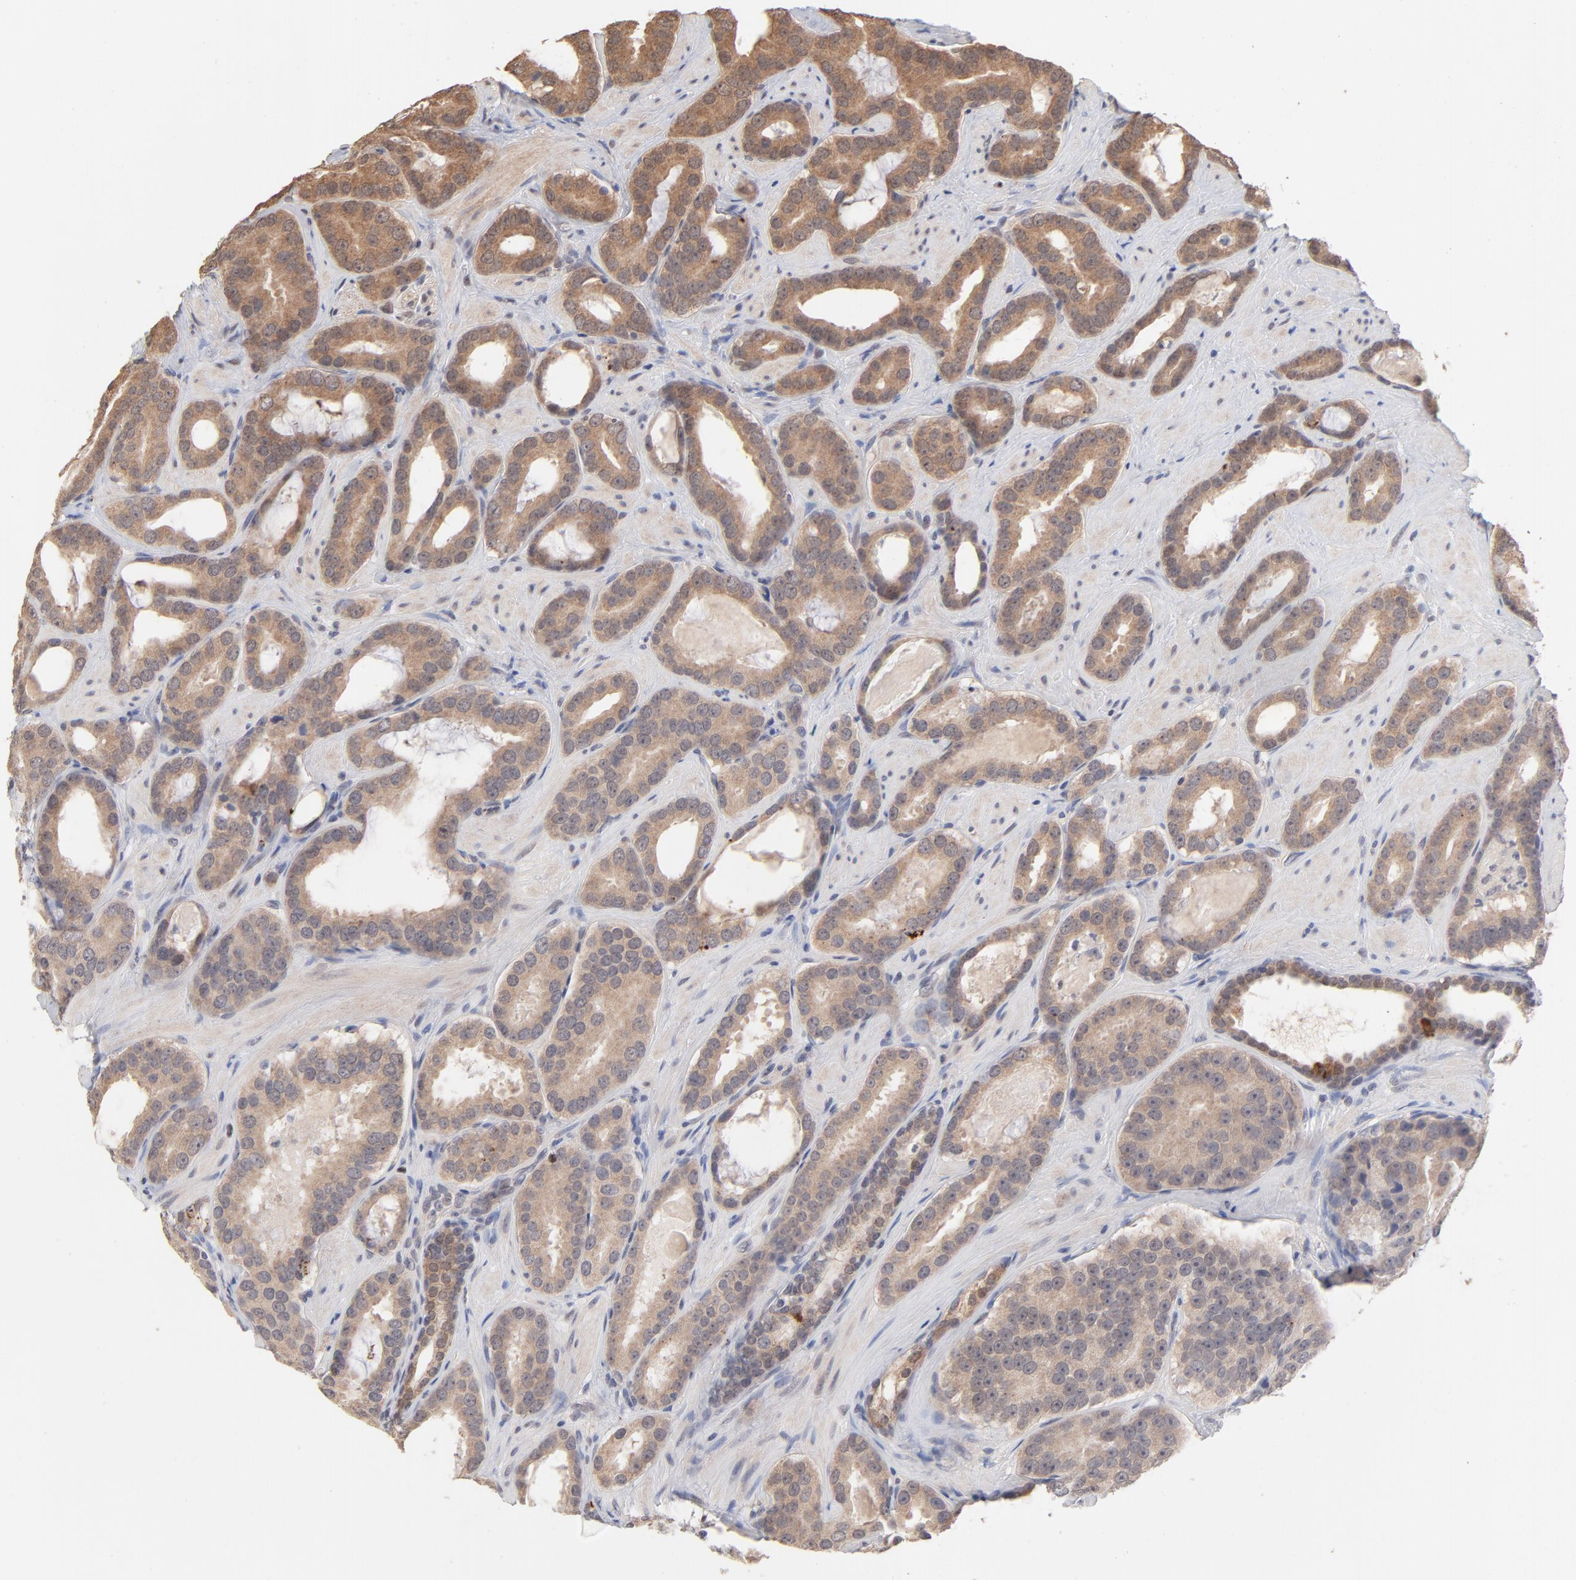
{"staining": {"intensity": "moderate", "quantity": ">75%", "location": "cytoplasmic/membranous"}, "tissue": "prostate cancer", "cell_type": "Tumor cells", "image_type": "cancer", "snomed": [{"axis": "morphology", "description": "Adenocarcinoma, Low grade"}, {"axis": "topography", "description": "Prostate"}], "caption": "A high-resolution photomicrograph shows immunohistochemistry staining of prostate low-grade adenocarcinoma, which demonstrates moderate cytoplasmic/membranous positivity in approximately >75% of tumor cells.", "gene": "MSL2", "patient": {"sex": "male", "age": 59}}